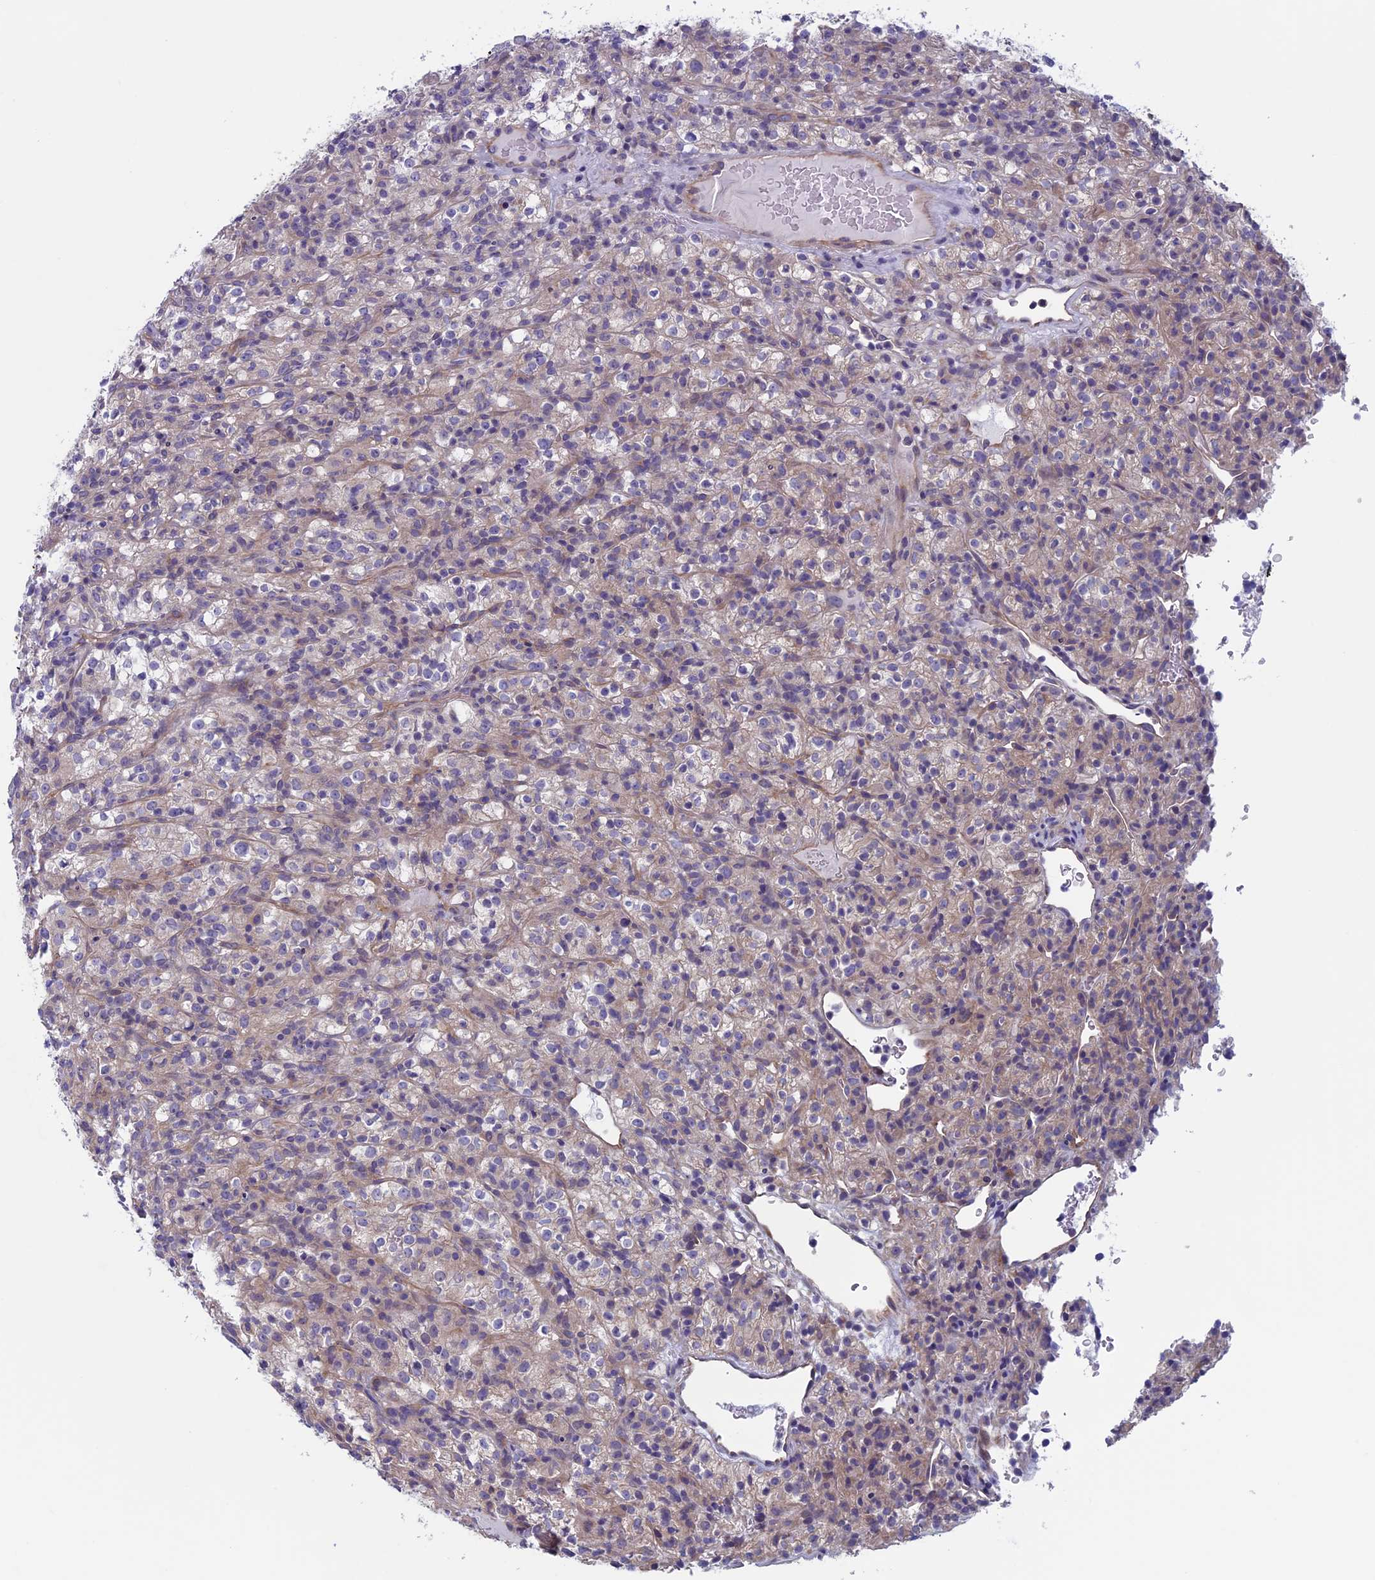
{"staining": {"intensity": "weak", "quantity": "25%-75%", "location": "cytoplasmic/membranous"}, "tissue": "renal cancer", "cell_type": "Tumor cells", "image_type": "cancer", "snomed": [{"axis": "morphology", "description": "Normal tissue, NOS"}, {"axis": "morphology", "description": "Adenocarcinoma, NOS"}, {"axis": "topography", "description": "Kidney"}], "caption": "Immunohistochemistry (DAB) staining of human renal adenocarcinoma shows weak cytoplasmic/membranous protein expression in about 25%-75% of tumor cells.", "gene": "CNOT6L", "patient": {"sex": "female", "age": 72}}